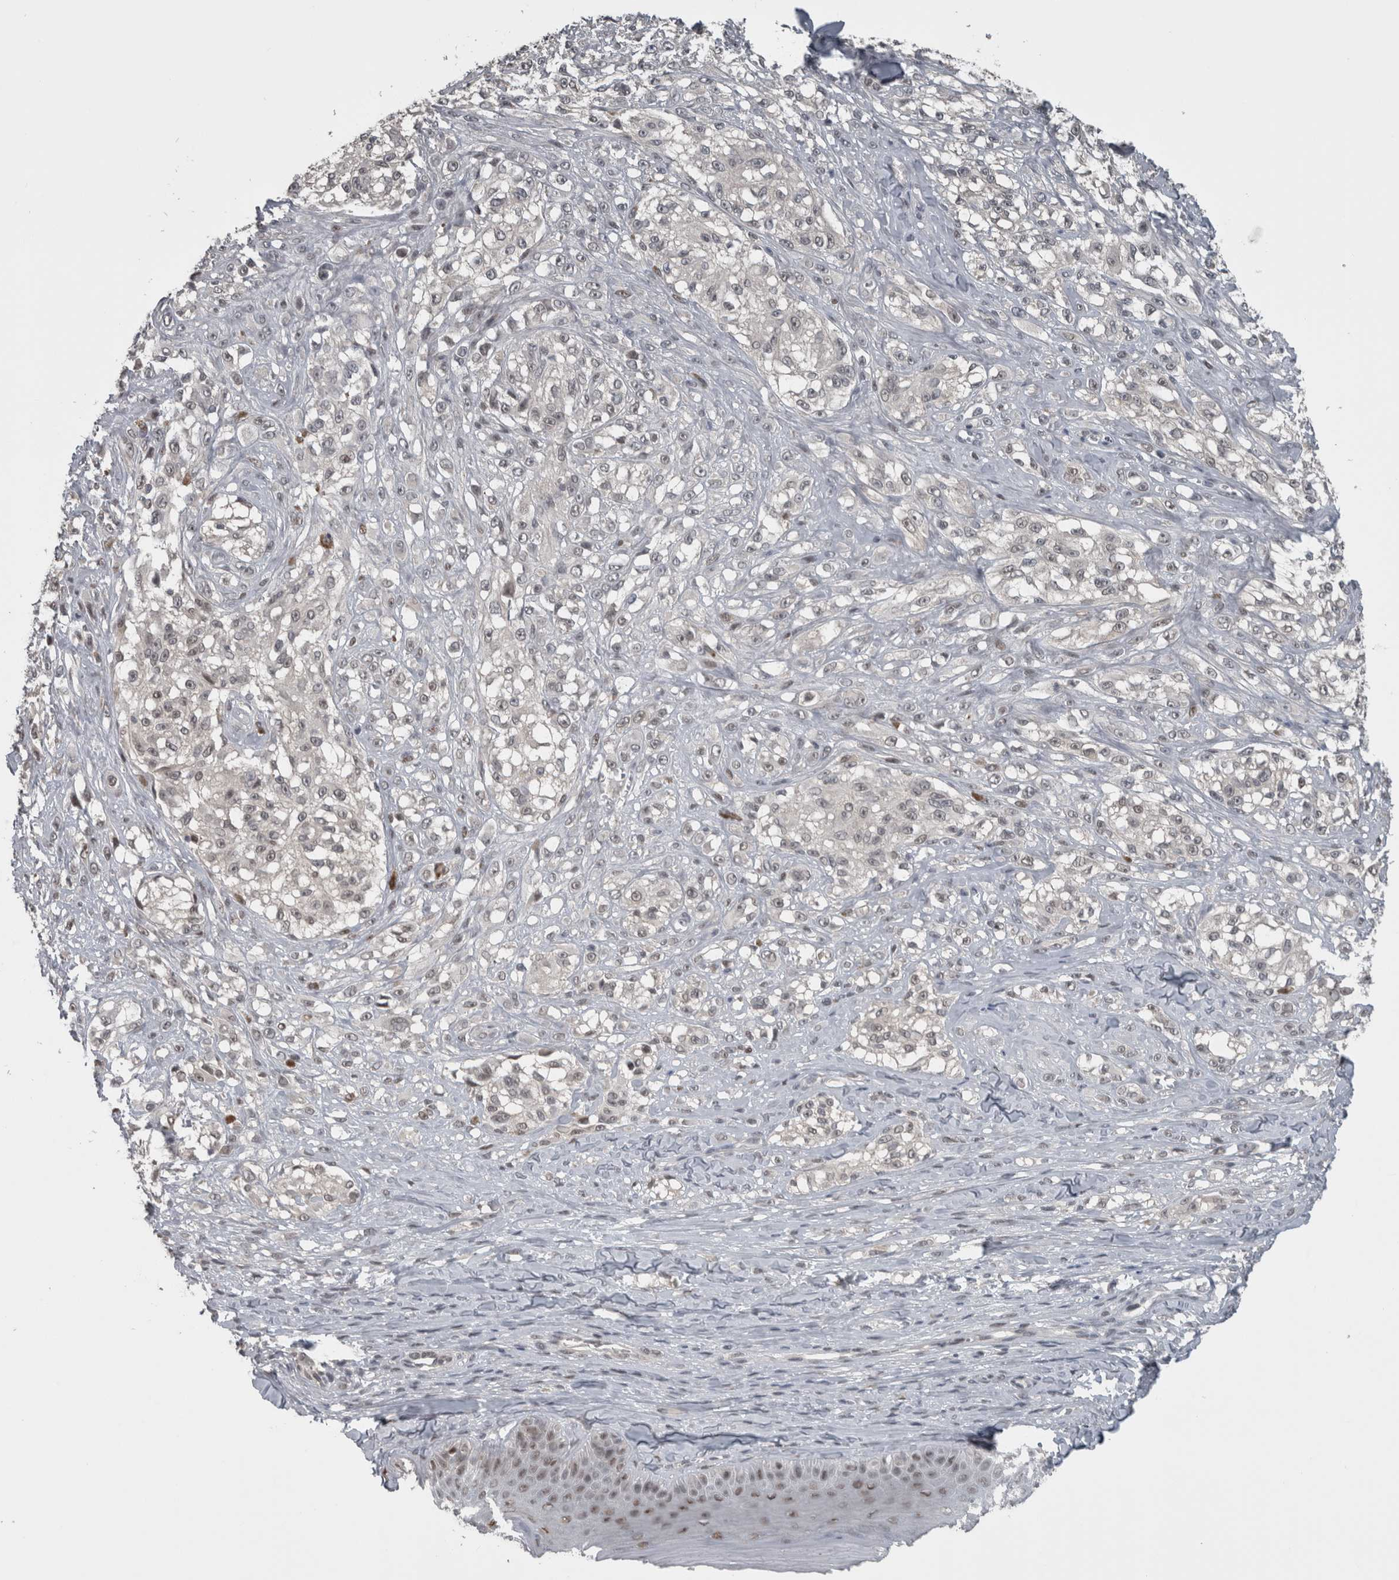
{"staining": {"intensity": "weak", "quantity": "<25%", "location": "nuclear"}, "tissue": "melanoma", "cell_type": "Tumor cells", "image_type": "cancer", "snomed": [{"axis": "morphology", "description": "Malignant melanoma, NOS"}, {"axis": "topography", "description": "Skin of head"}], "caption": "Immunohistochemical staining of melanoma displays no significant staining in tumor cells.", "gene": "ZBTB21", "patient": {"sex": "male", "age": 83}}